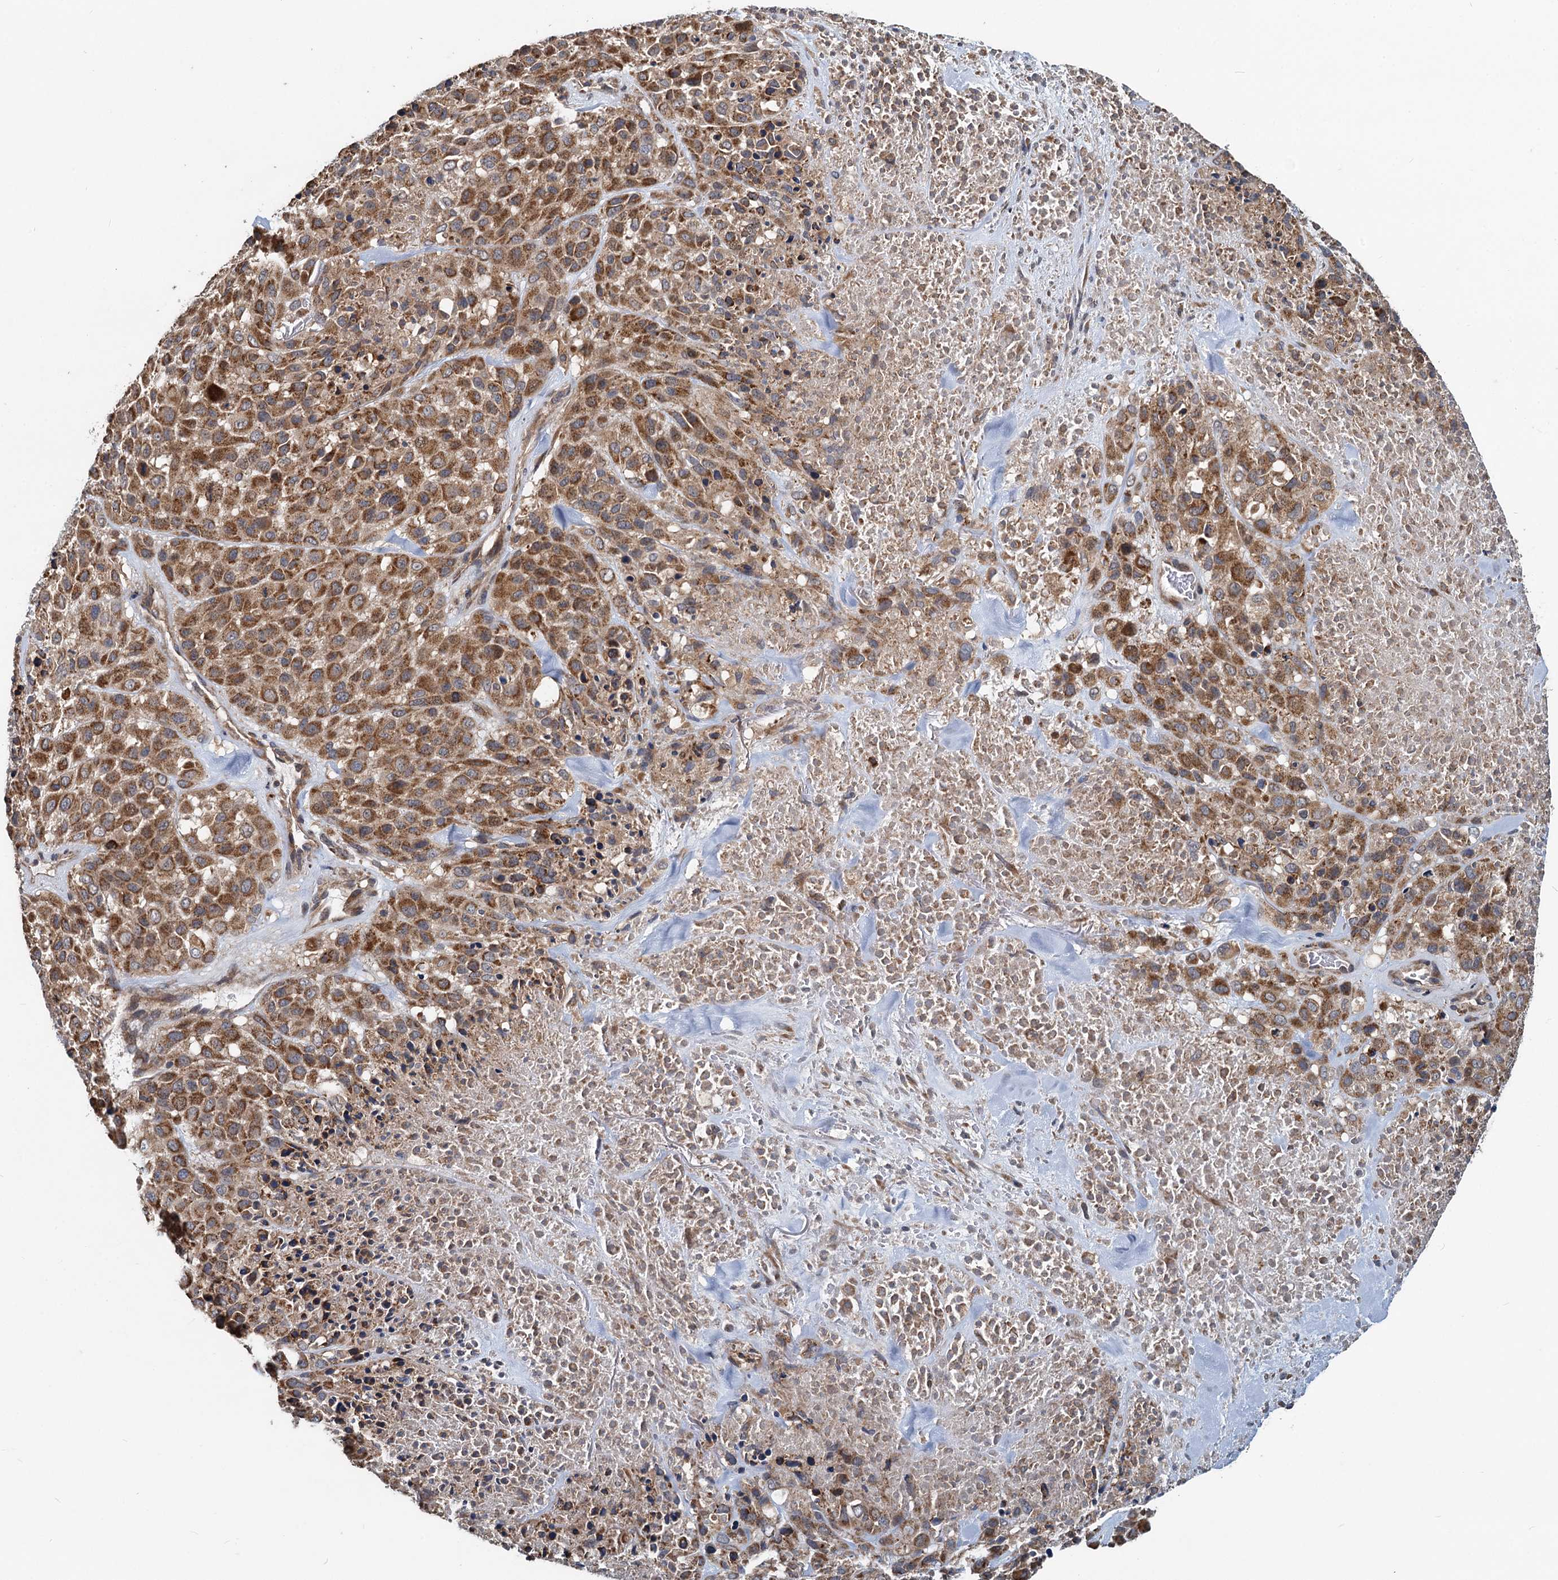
{"staining": {"intensity": "moderate", "quantity": ">75%", "location": "cytoplasmic/membranous"}, "tissue": "melanoma", "cell_type": "Tumor cells", "image_type": "cancer", "snomed": [{"axis": "morphology", "description": "Malignant melanoma, Metastatic site"}, {"axis": "topography", "description": "Skin"}], "caption": "A medium amount of moderate cytoplasmic/membranous expression is identified in approximately >75% of tumor cells in malignant melanoma (metastatic site) tissue.", "gene": "OTUB1", "patient": {"sex": "female", "age": 81}}